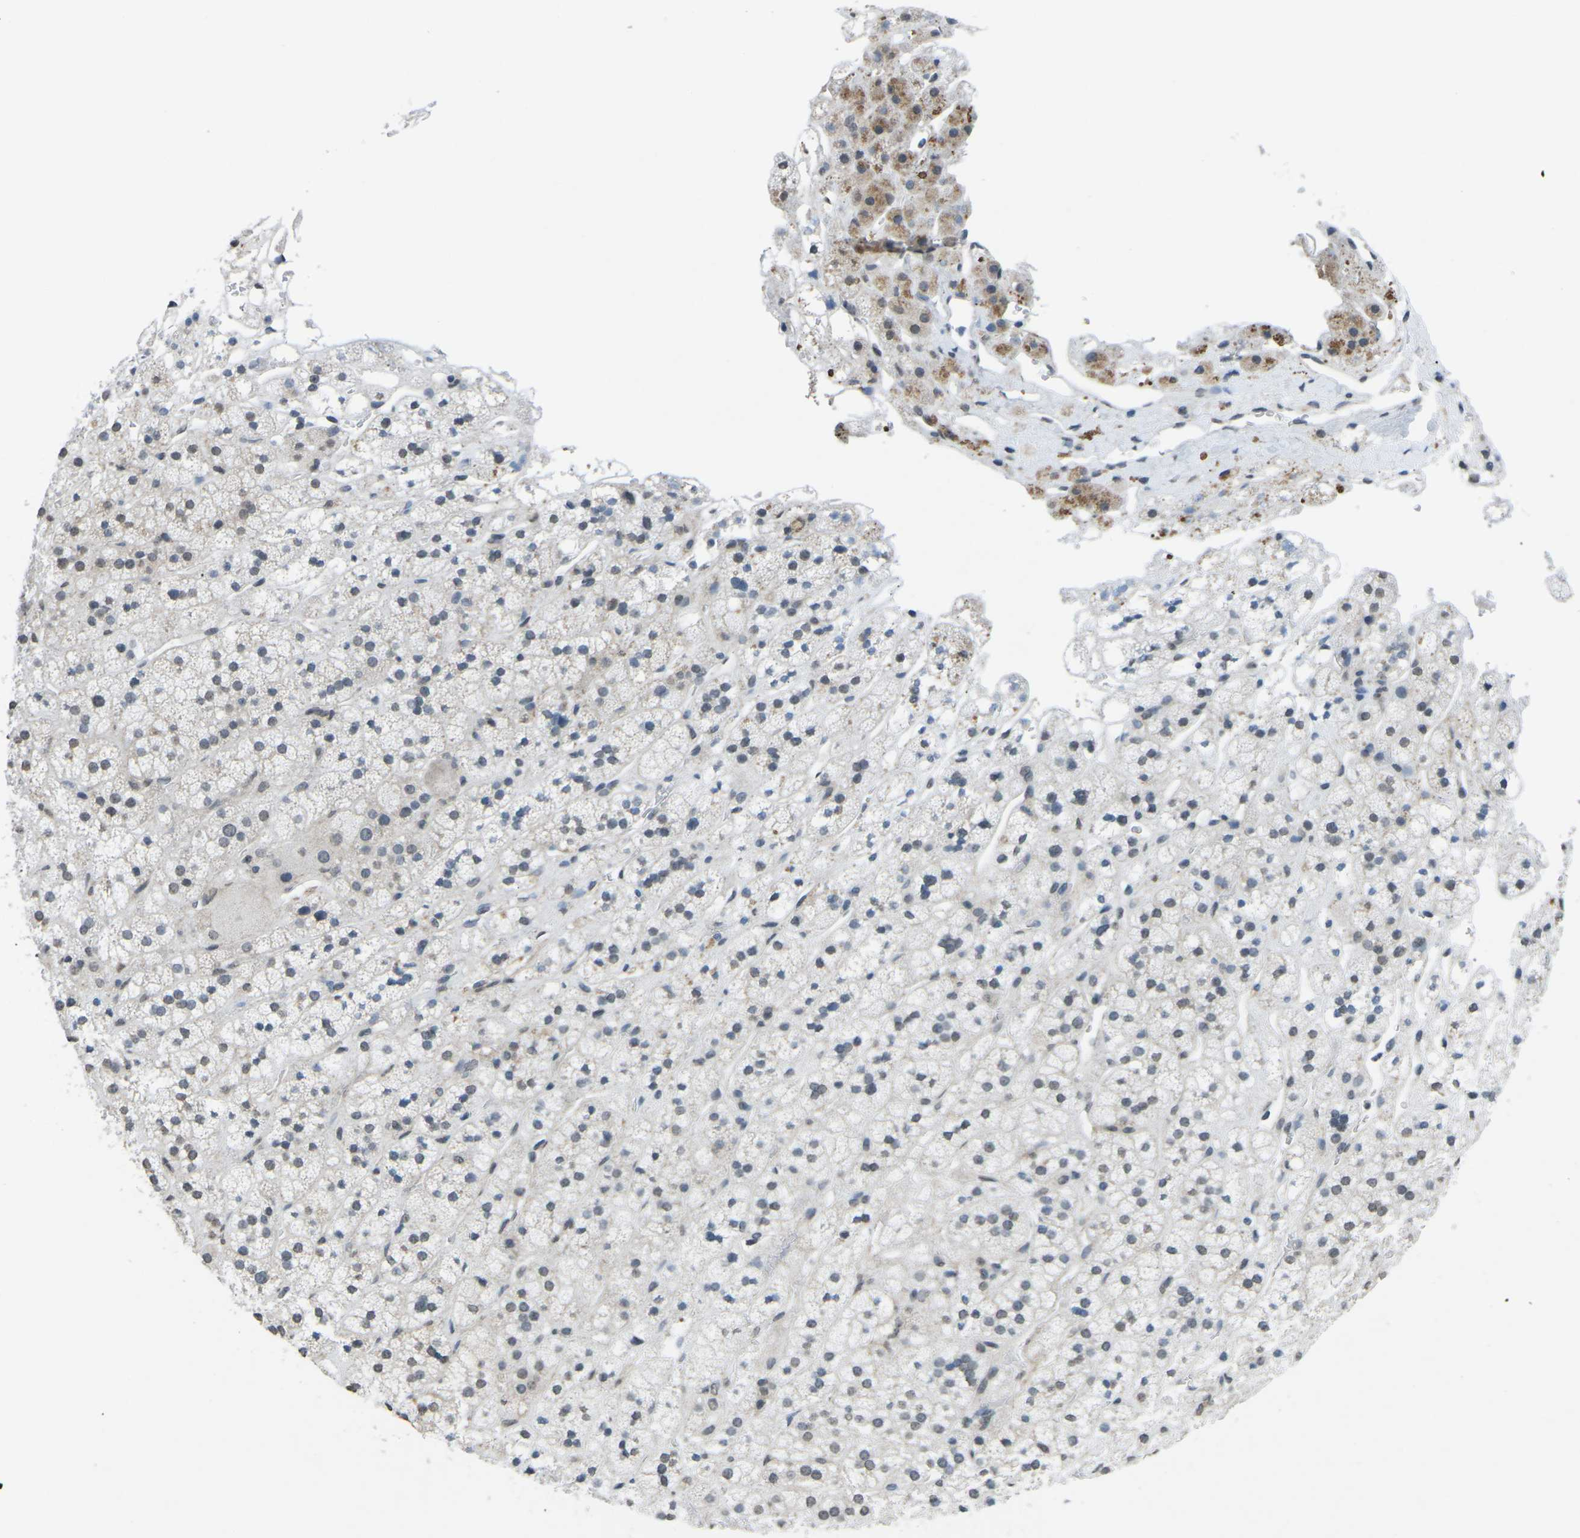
{"staining": {"intensity": "weak", "quantity": "<25%", "location": "cytoplasmic/membranous"}, "tissue": "adrenal gland", "cell_type": "Glandular cells", "image_type": "normal", "snomed": [{"axis": "morphology", "description": "Normal tissue, NOS"}, {"axis": "topography", "description": "Adrenal gland"}], "caption": "The micrograph exhibits no significant expression in glandular cells of adrenal gland. (Immunohistochemistry (ihc), brightfield microscopy, high magnification).", "gene": "TFR2", "patient": {"sex": "male", "age": 56}}